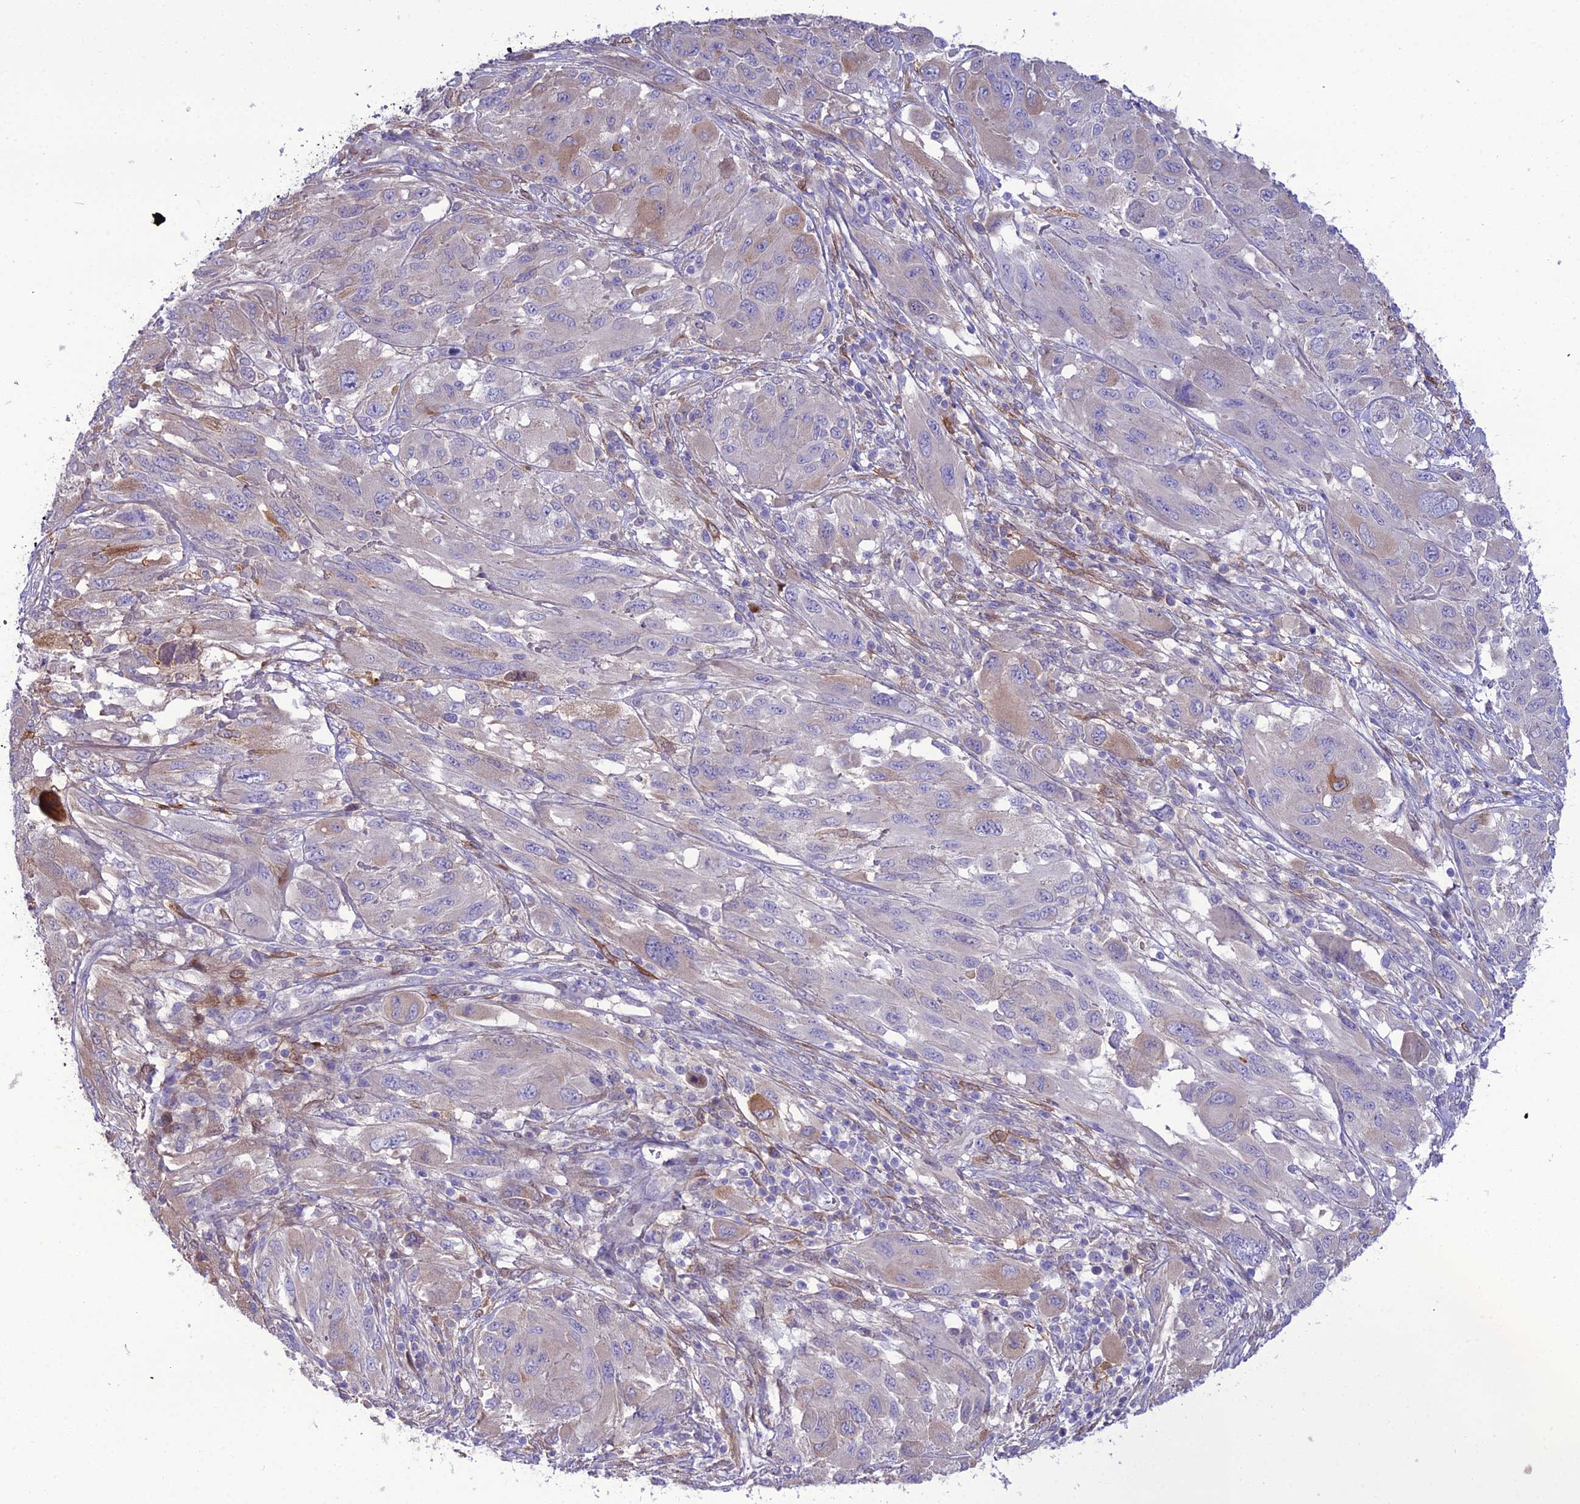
{"staining": {"intensity": "weak", "quantity": "<25%", "location": "cytoplasmic/membranous"}, "tissue": "melanoma", "cell_type": "Tumor cells", "image_type": "cancer", "snomed": [{"axis": "morphology", "description": "Malignant melanoma, NOS"}, {"axis": "topography", "description": "Skin"}], "caption": "Immunohistochemistry of human melanoma reveals no positivity in tumor cells. Brightfield microscopy of immunohistochemistry (IHC) stained with DAB (brown) and hematoxylin (blue), captured at high magnification.", "gene": "MB21D2", "patient": {"sex": "female", "age": 91}}